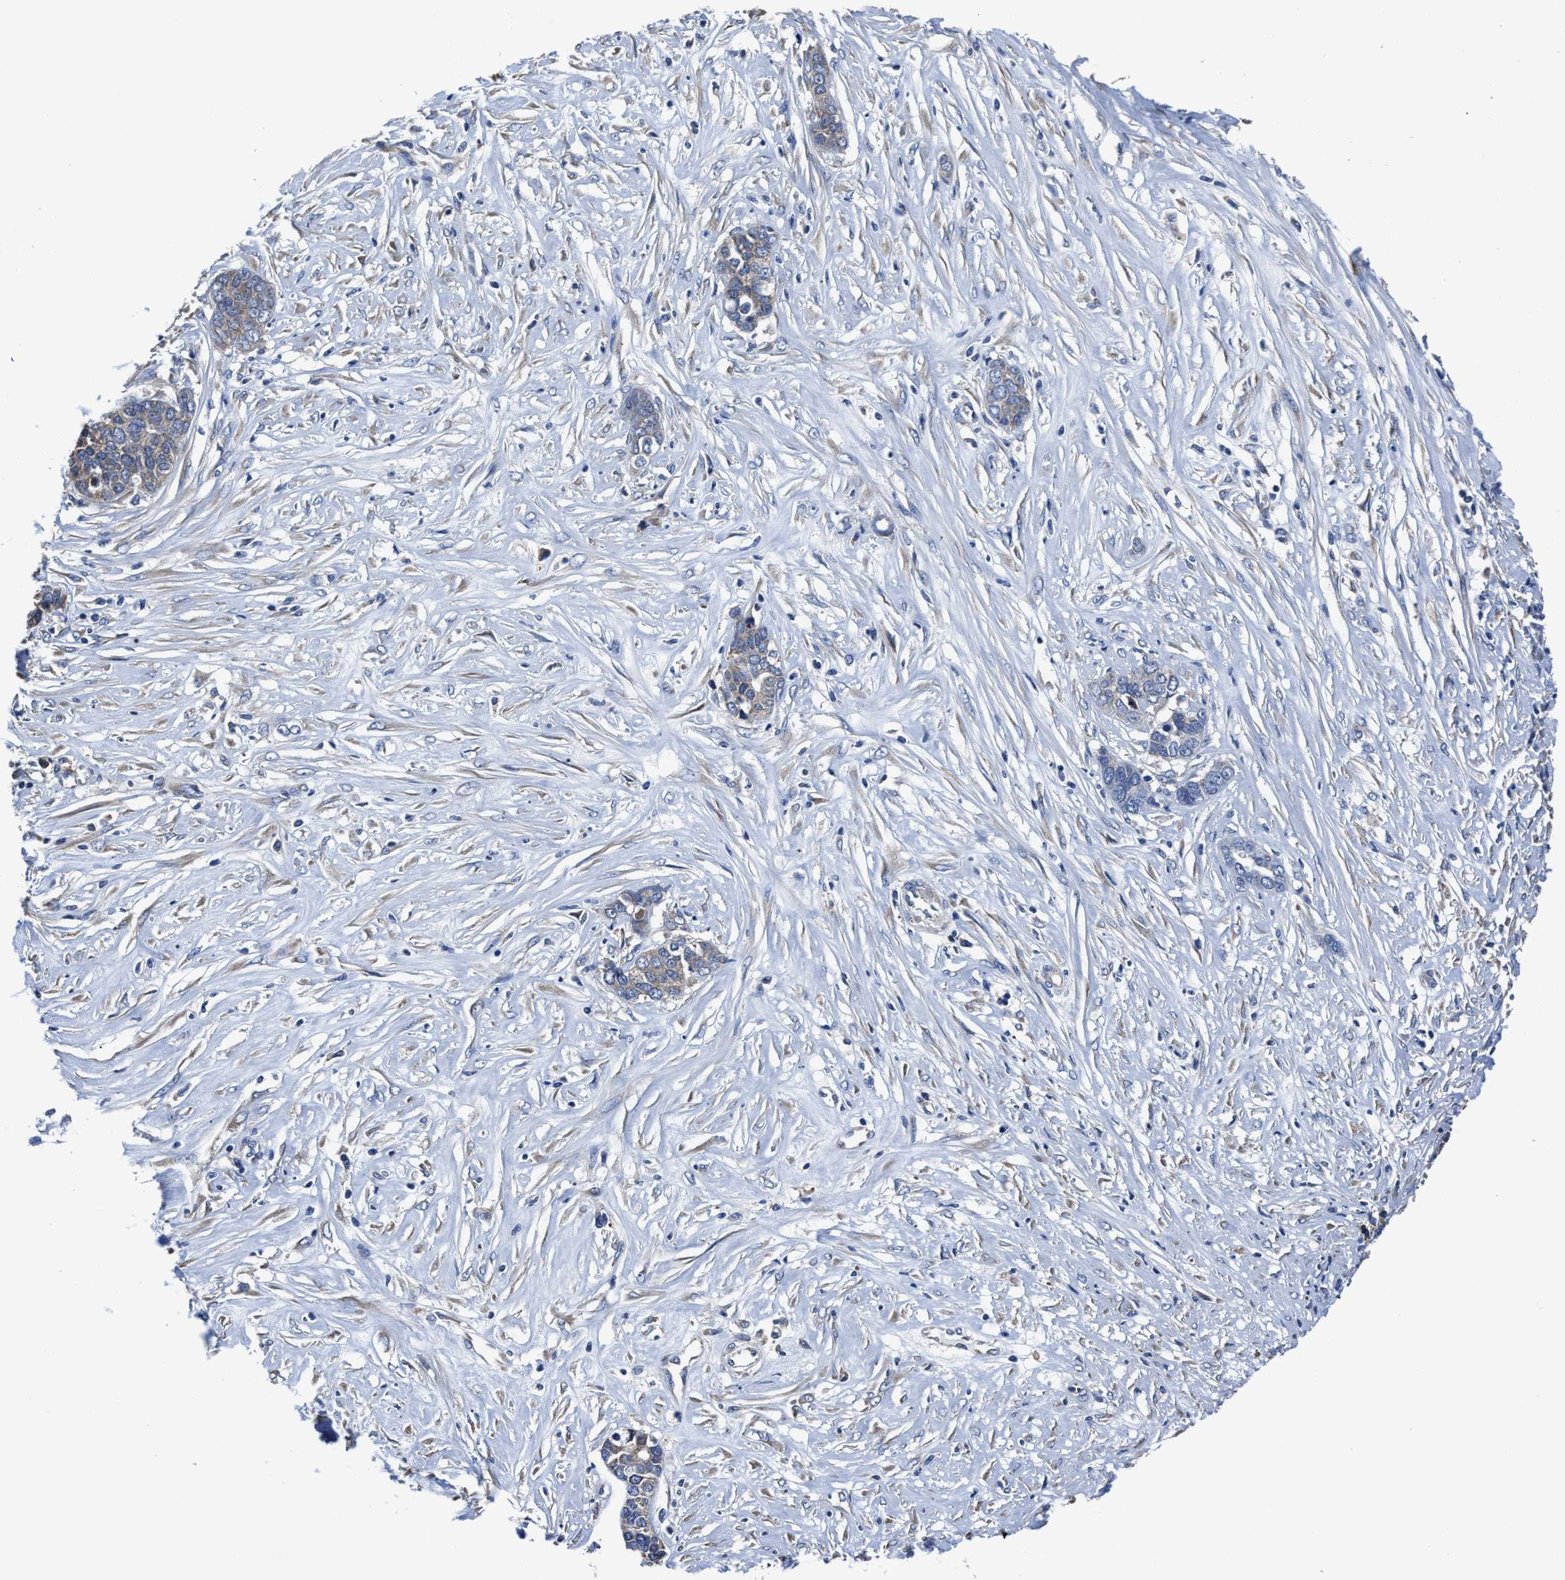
{"staining": {"intensity": "weak", "quantity": "<25%", "location": "cytoplasmic/membranous"}, "tissue": "ovarian cancer", "cell_type": "Tumor cells", "image_type": "cancer", "snomed": [{"axis": "morphology", "description": "Cystadenocarcinoma, serous, NOS"}, {"axis": "topography", "description": "Ovary"}], "caption": "The photomicrograph displays no staining of tumor cells in ovarian cancer (serous cystadenocarcinoma). Nuclei are stained in blue.", "gene": "SRPK2", "patient": {"sex": "female", "age": 44}}